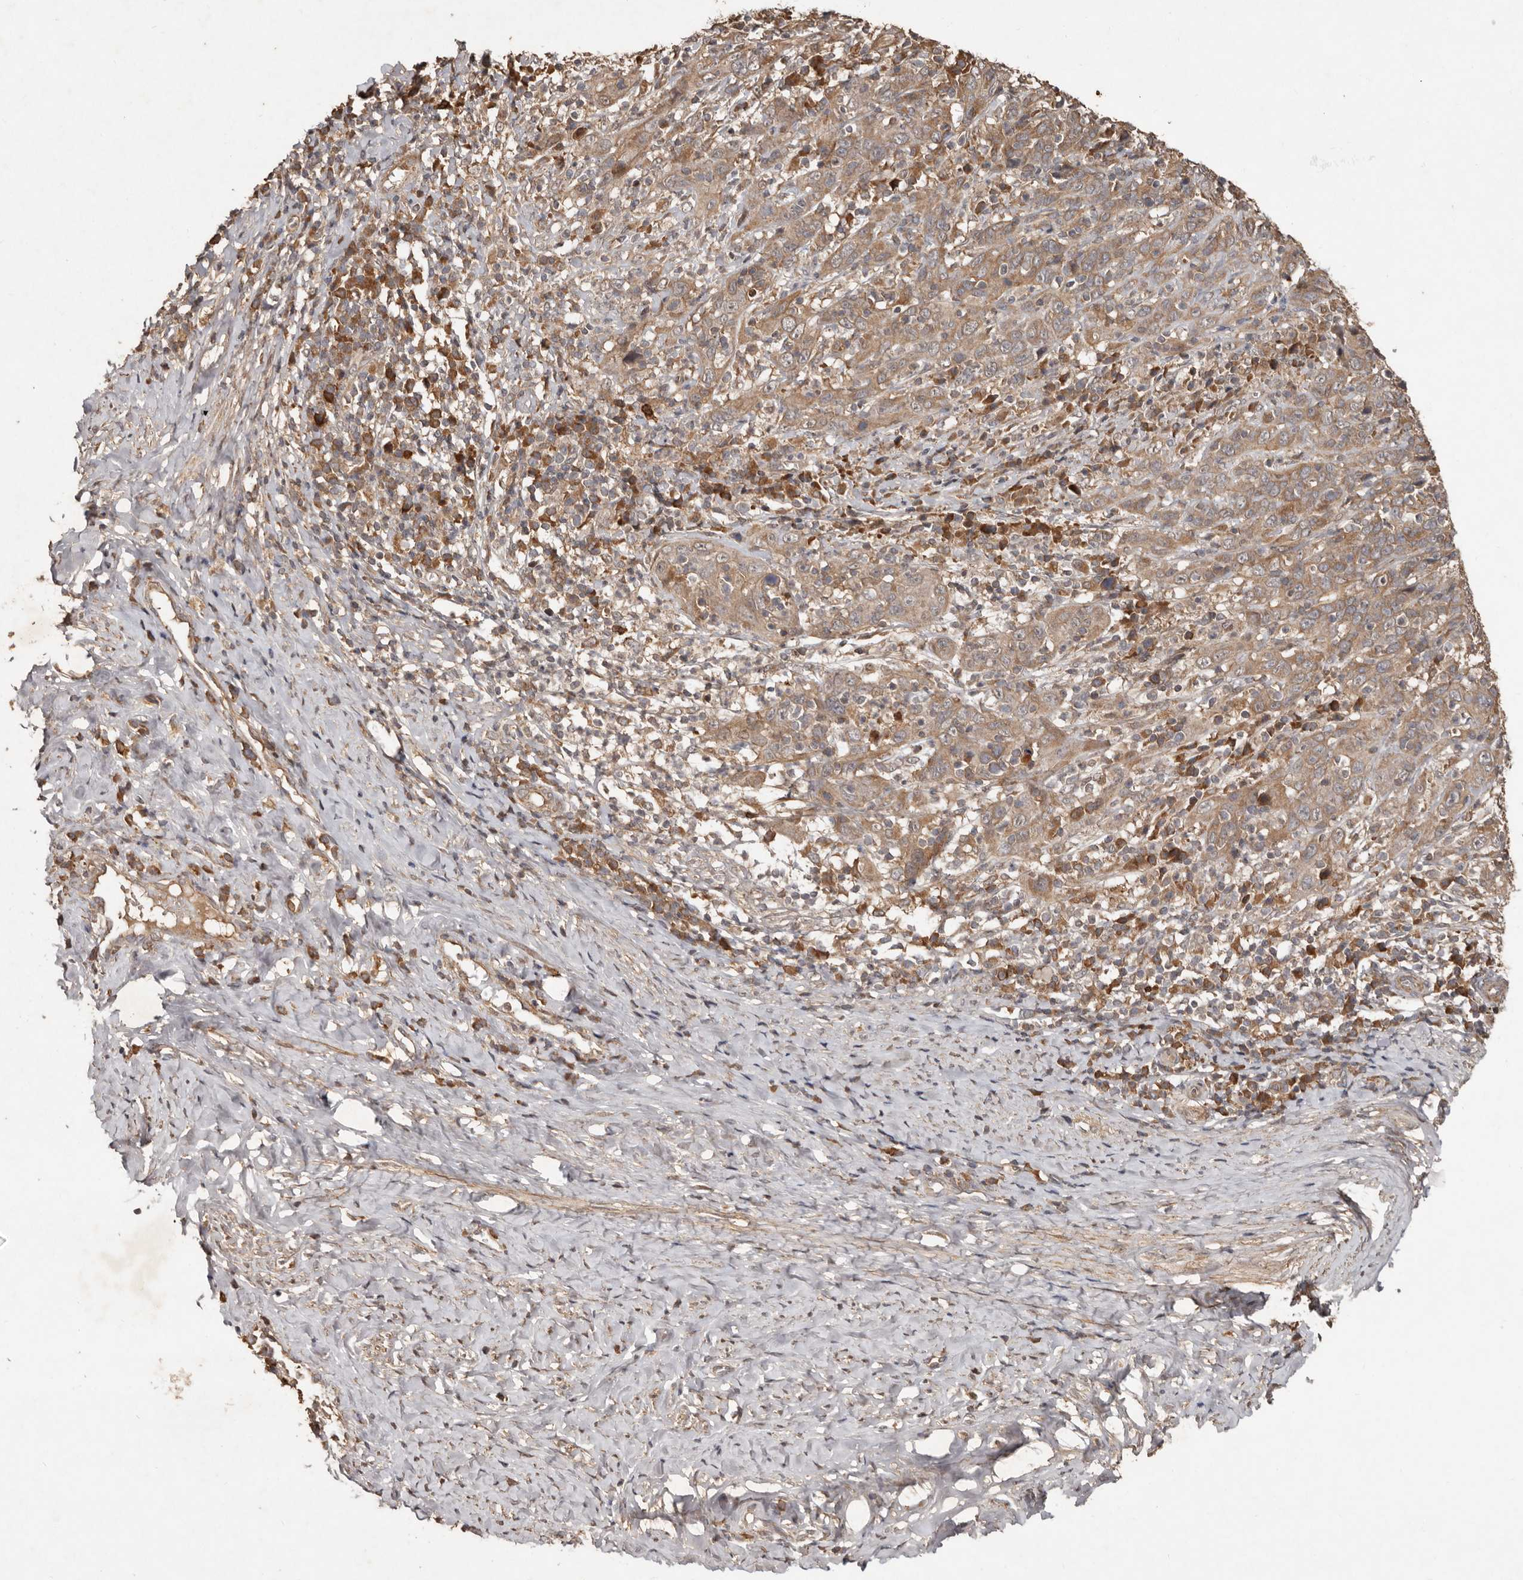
{"staining": {"intensity": "moderate", "quantity": ">75%", "location": "cytoplasmic/membranous"}, "tissue": "cervical cancer", "cell_type": "Tumor cells", "image_type": "cancer", "snomed": [{"axis": "morphology", "description": "Squamous cell carcinoma, NOS"}, {"axis": "topography", "description": "Cervix"}], "caption": "Protein analysis of cervical cancer (squamous cell carcinoma) tissue reveals moderate cytoplasmic/membranous staining in about >75% of tumor cells. Using DAB (brown) and hematoxylin (blue) stains, captured at high magnification using brightfield microscopy.", "gene": "KIF26B", "patient": {"sex": "female", "age": 46}}